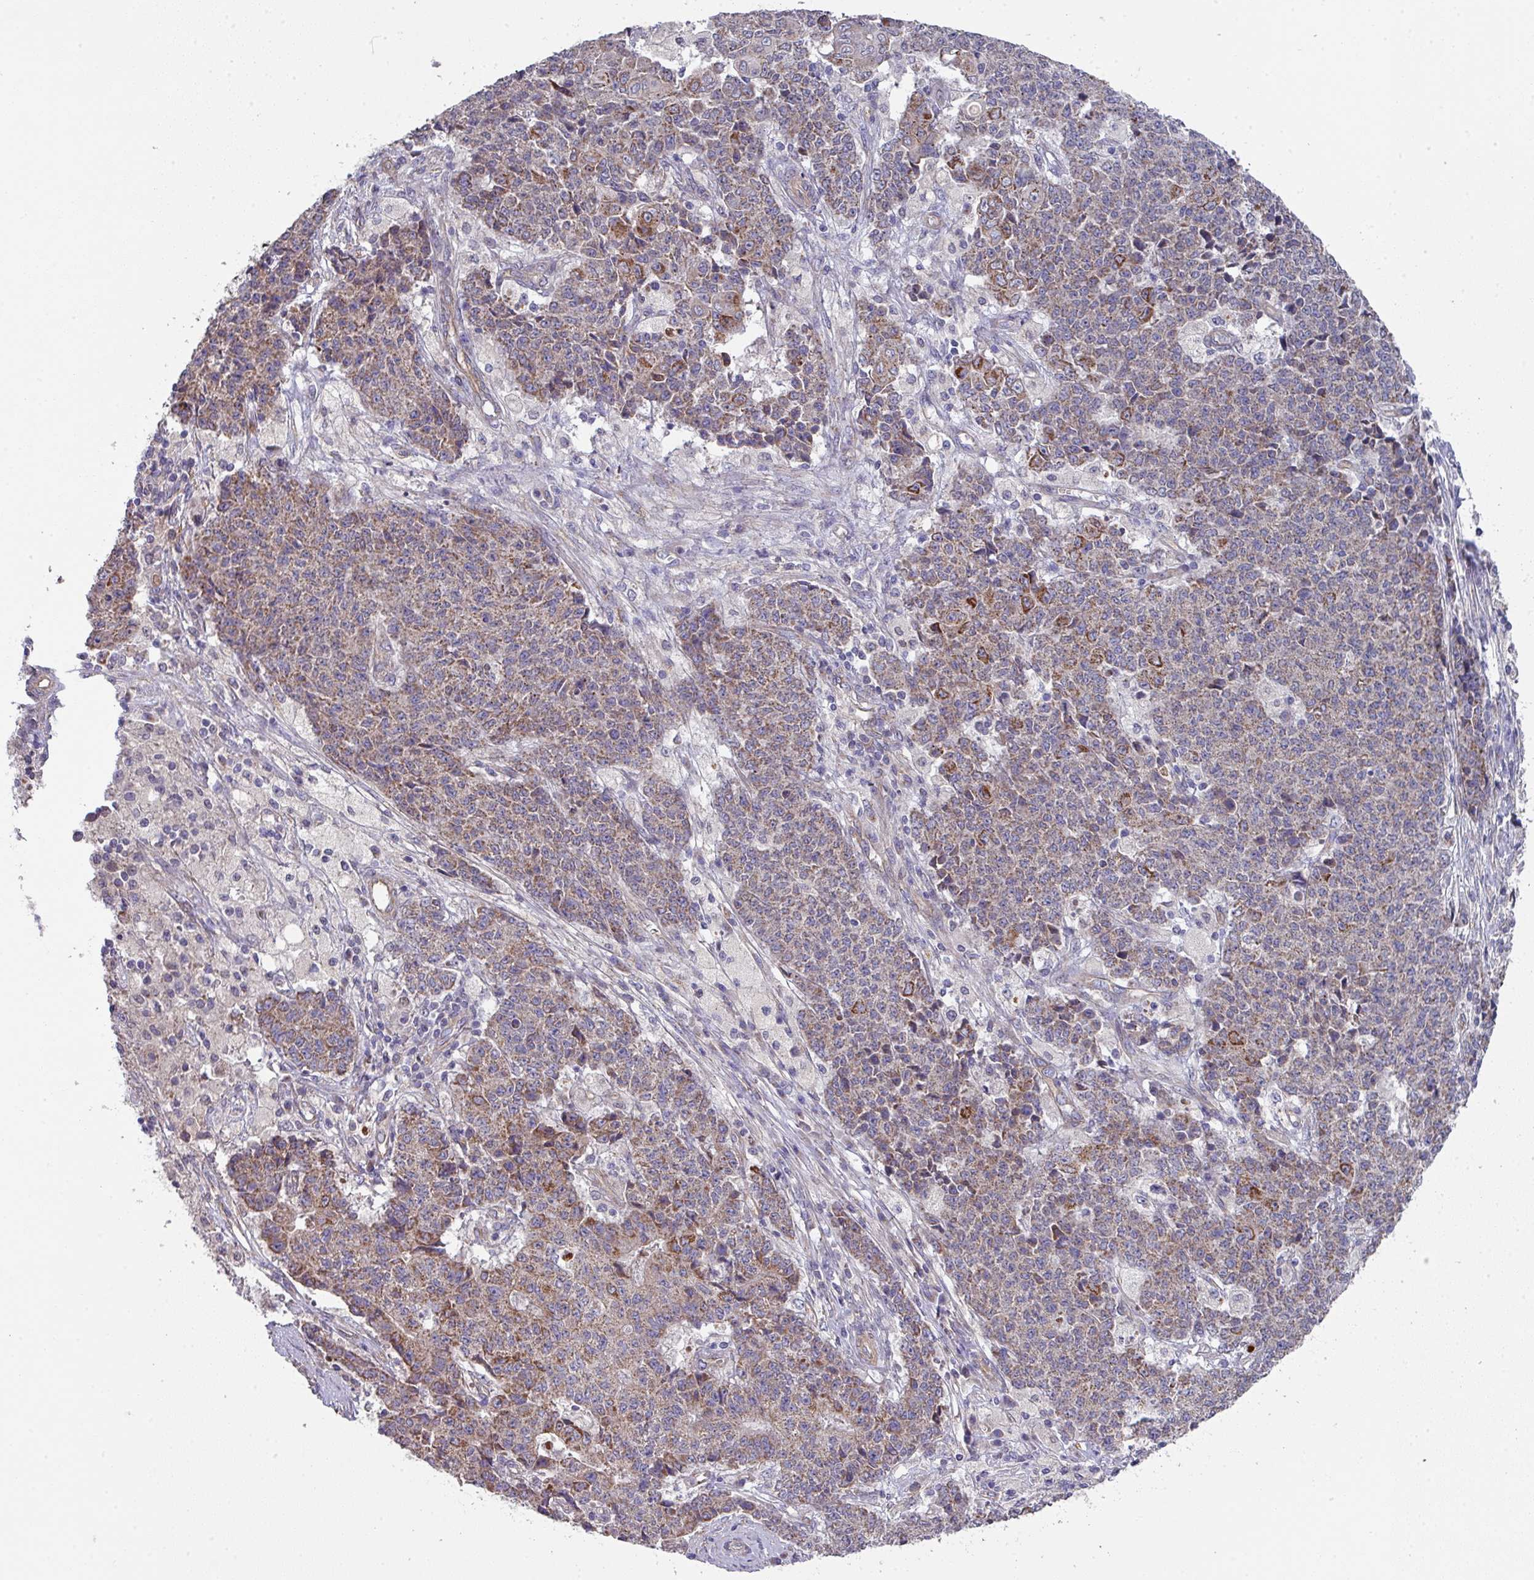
{"staining": {"intensity": "moderate", "quantity": "25%-75%", "location": "cytoplasmic/membranous"}, "tissue": "ovarian cancer", "cell_type": "Tumor cells", "image_type": "cancer", "snomed": [{"axis": "morphology", "description": "Carcinoma, endometroid"}, {"axis": "topography", "description": "Ovary"}], "caption": "Protein expression analysis of endometroid carcinoma (ovarian) demonstrates moderate cytoplasmic/membranous expression in approximately 25%-75% of tumor cells.", "gene": "DCAF12L2", "patient": {"sex": "female", "age": 42}}